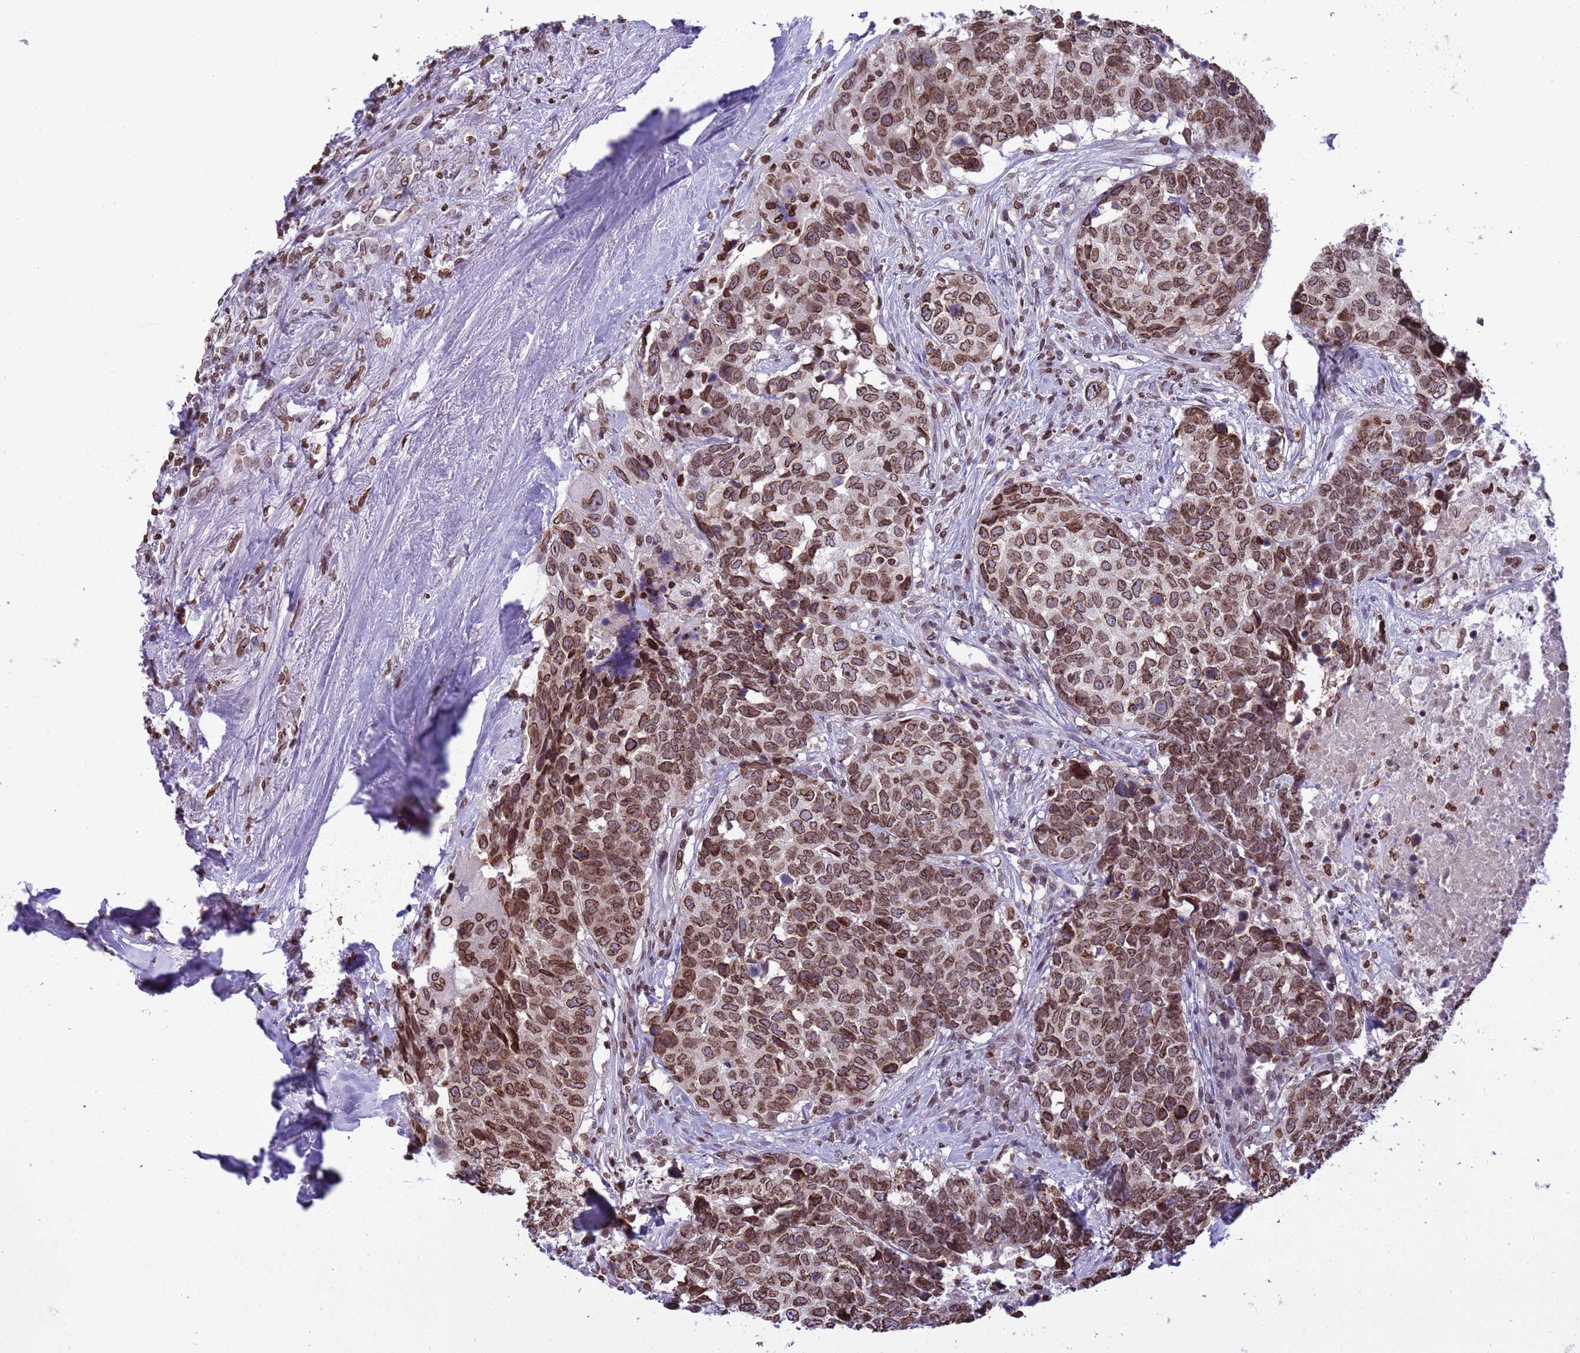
{"staining": {"intensity": "moderate", "quantity": ">75%", "location": "cytoplasmic/membranous,nuclear"}, "tissue": "head and neck cancer", "cell_type": "Tumor cells", "image_type": "cancer", "snomed": [{"axis": "morphology", "description": "Squamous cell carcinoma, NOS"}, {"axis": "topography", "description": "Head-Neck"}], "caption": "This micrograph exhibits squamous cell carcinoma (head and neck) stained with IHC to label a protein in brown. The cytoplasmic/membranous and nuclear of tumor cells show moderate positivity for the protein. Nuclei are counter-stained blue.", "gene": "DHX37", "patient": {"sex": "male", "age": 66}}